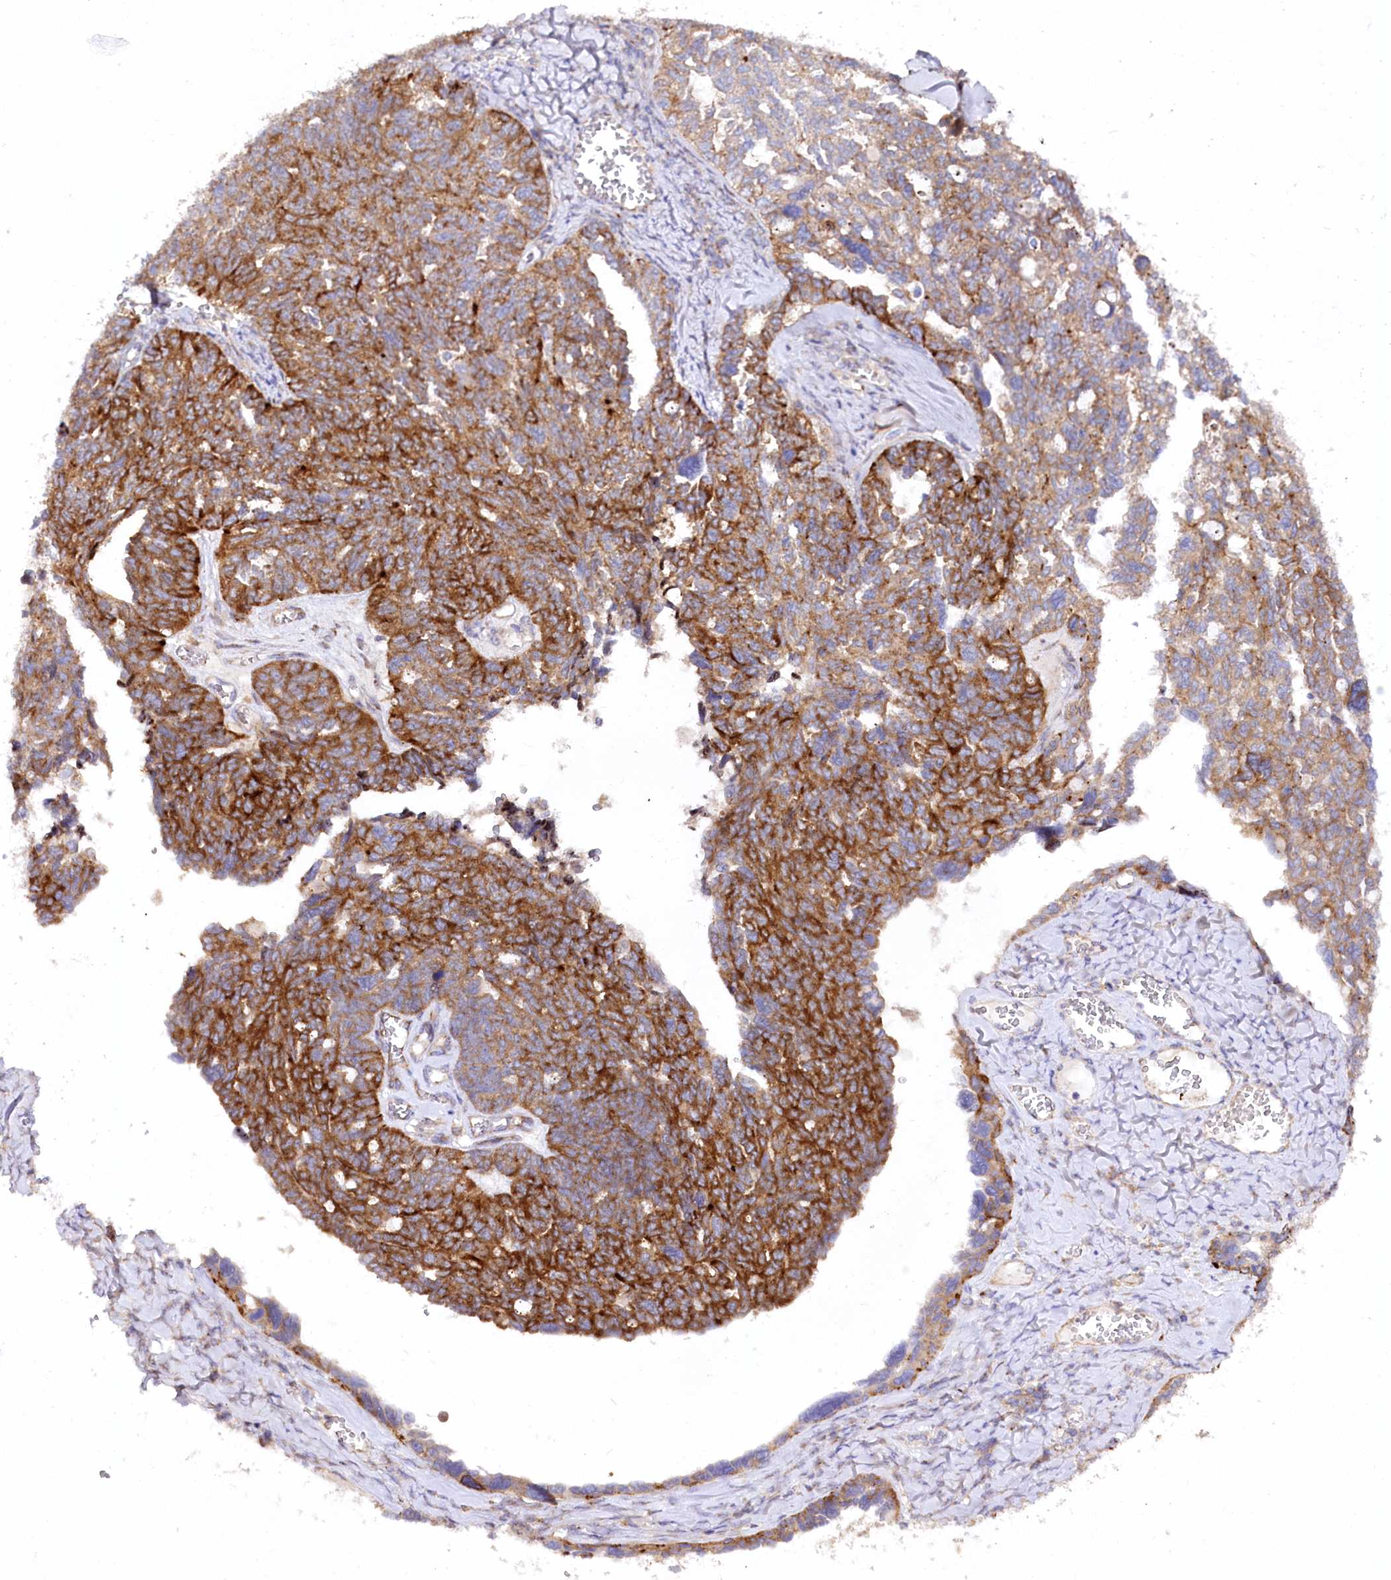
{"staining": {"intensity": "strong", "quantity": ">75%", "location": "cytoplasmic/membranous"}, "tissue": "ovarian cancer", "cell_type": "Tumor cells", "image_type": "cancer", "snomed": [{"axis": "morphology", "description": "Cystadenocarcinoma, serous, NOS"}, {"axis": "topography", "description": "Ovary"}], "caption": "High-power microscopy captured an IHC image of ovarian serous cystadenocarcinoma, revealing strong cytoplasmic/membranous staining in approximately >75% of tumor cells.", "gene": "STX6", "patient": {"sex": "female", "age": 79}}